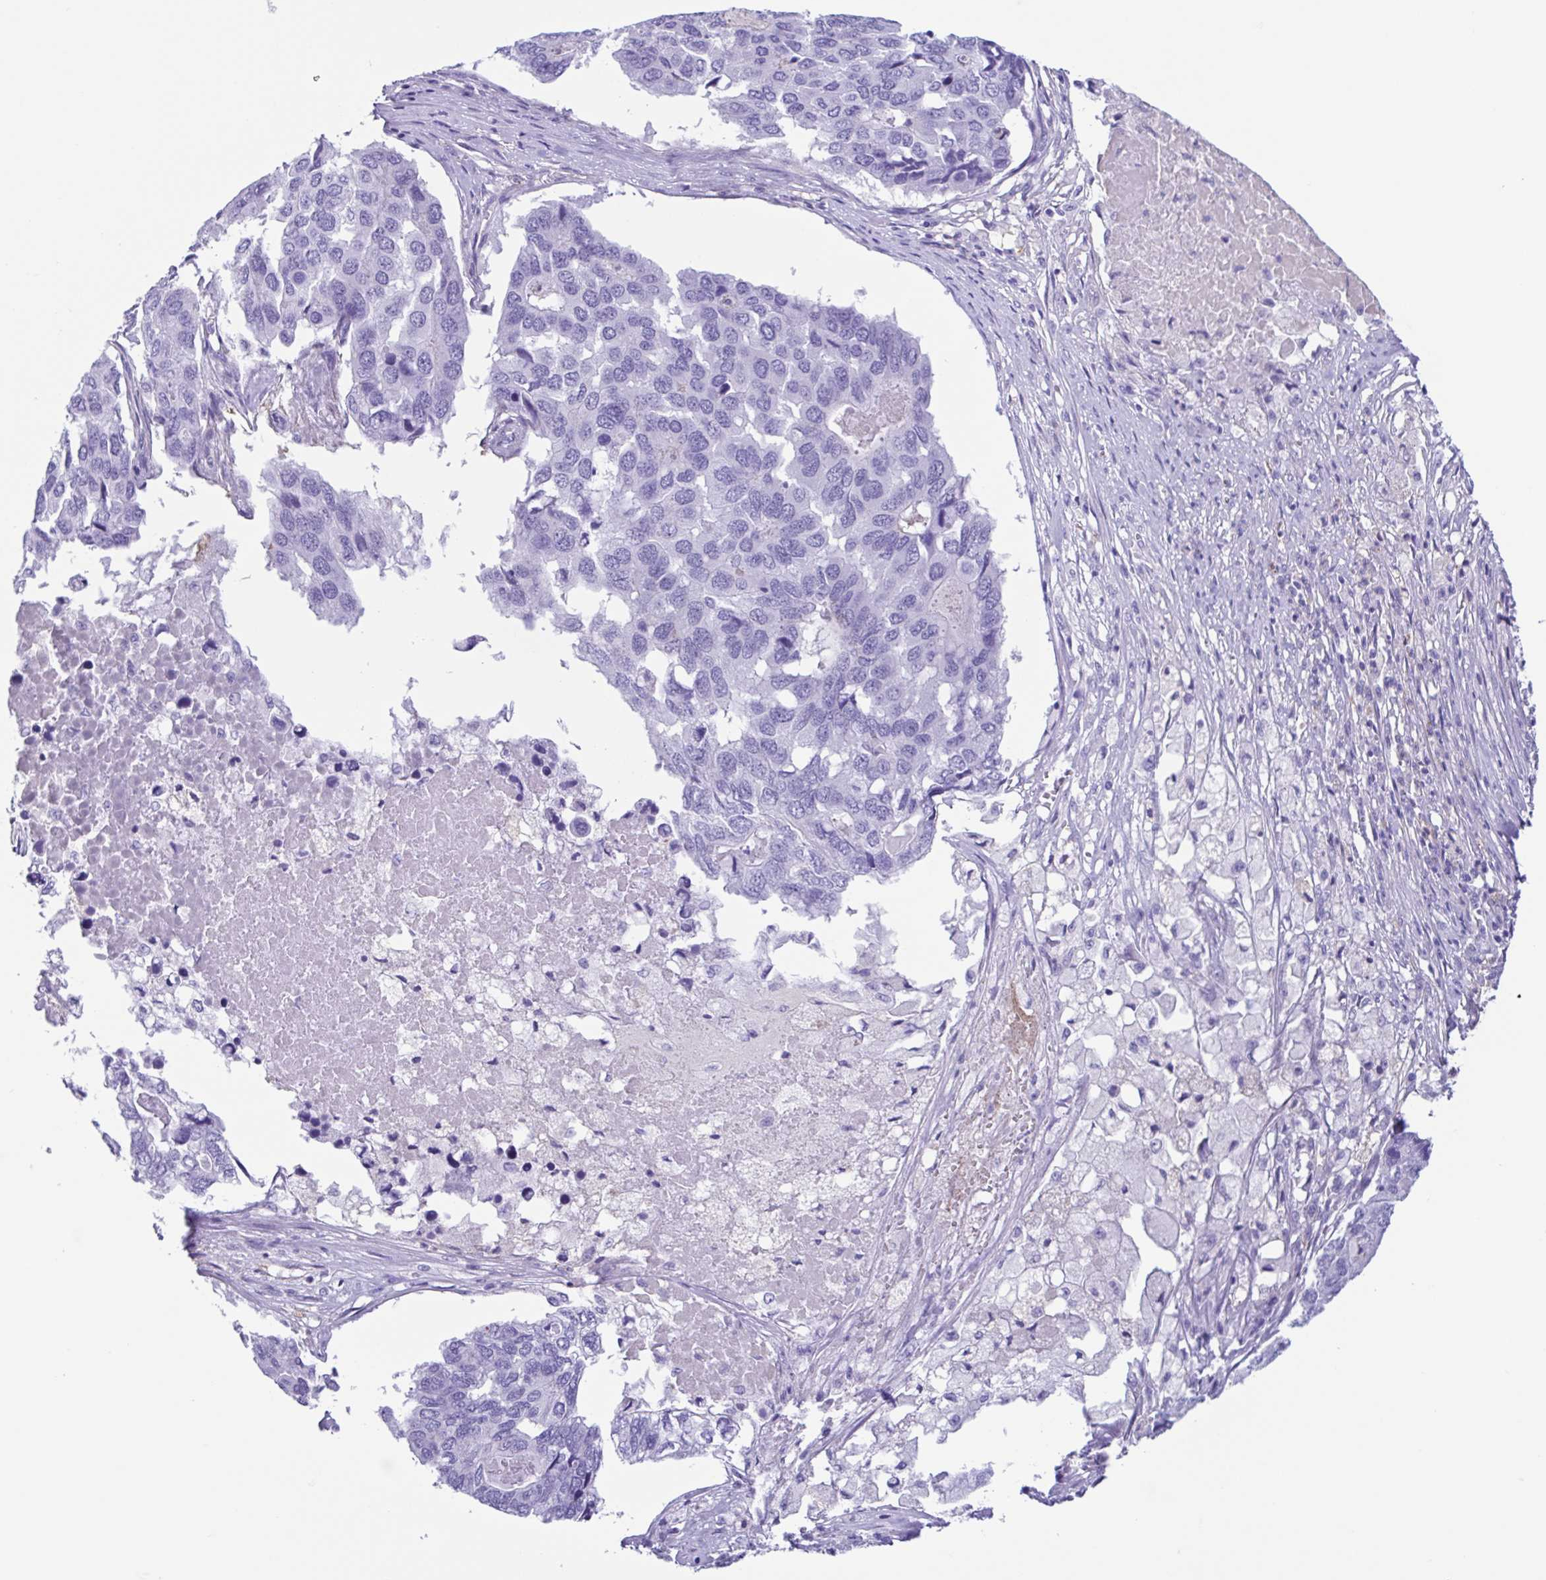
{"staining": {"intensity": "negative", "quantity": "none", "location": "none"}, "tissue": "pancreatic cancer", "cell_type": "Tumor cells", "image_type": "cancer", "snomed": [{"axis": "morphology", "description": "Adenocarcinoma, NOS"}, {"axis": "topography", "description": "Pancreas"}], "caption": "IHC image of human pancreatic adenocarcinoma stained for a protein (brown), which shows no staining in tumor cells. (Brightfield microscopy of DAB immunohistochemistry (IHC) at high magnification).", "gene": "CYP11B1", "patient": {"sex": "male", "age": 50}}